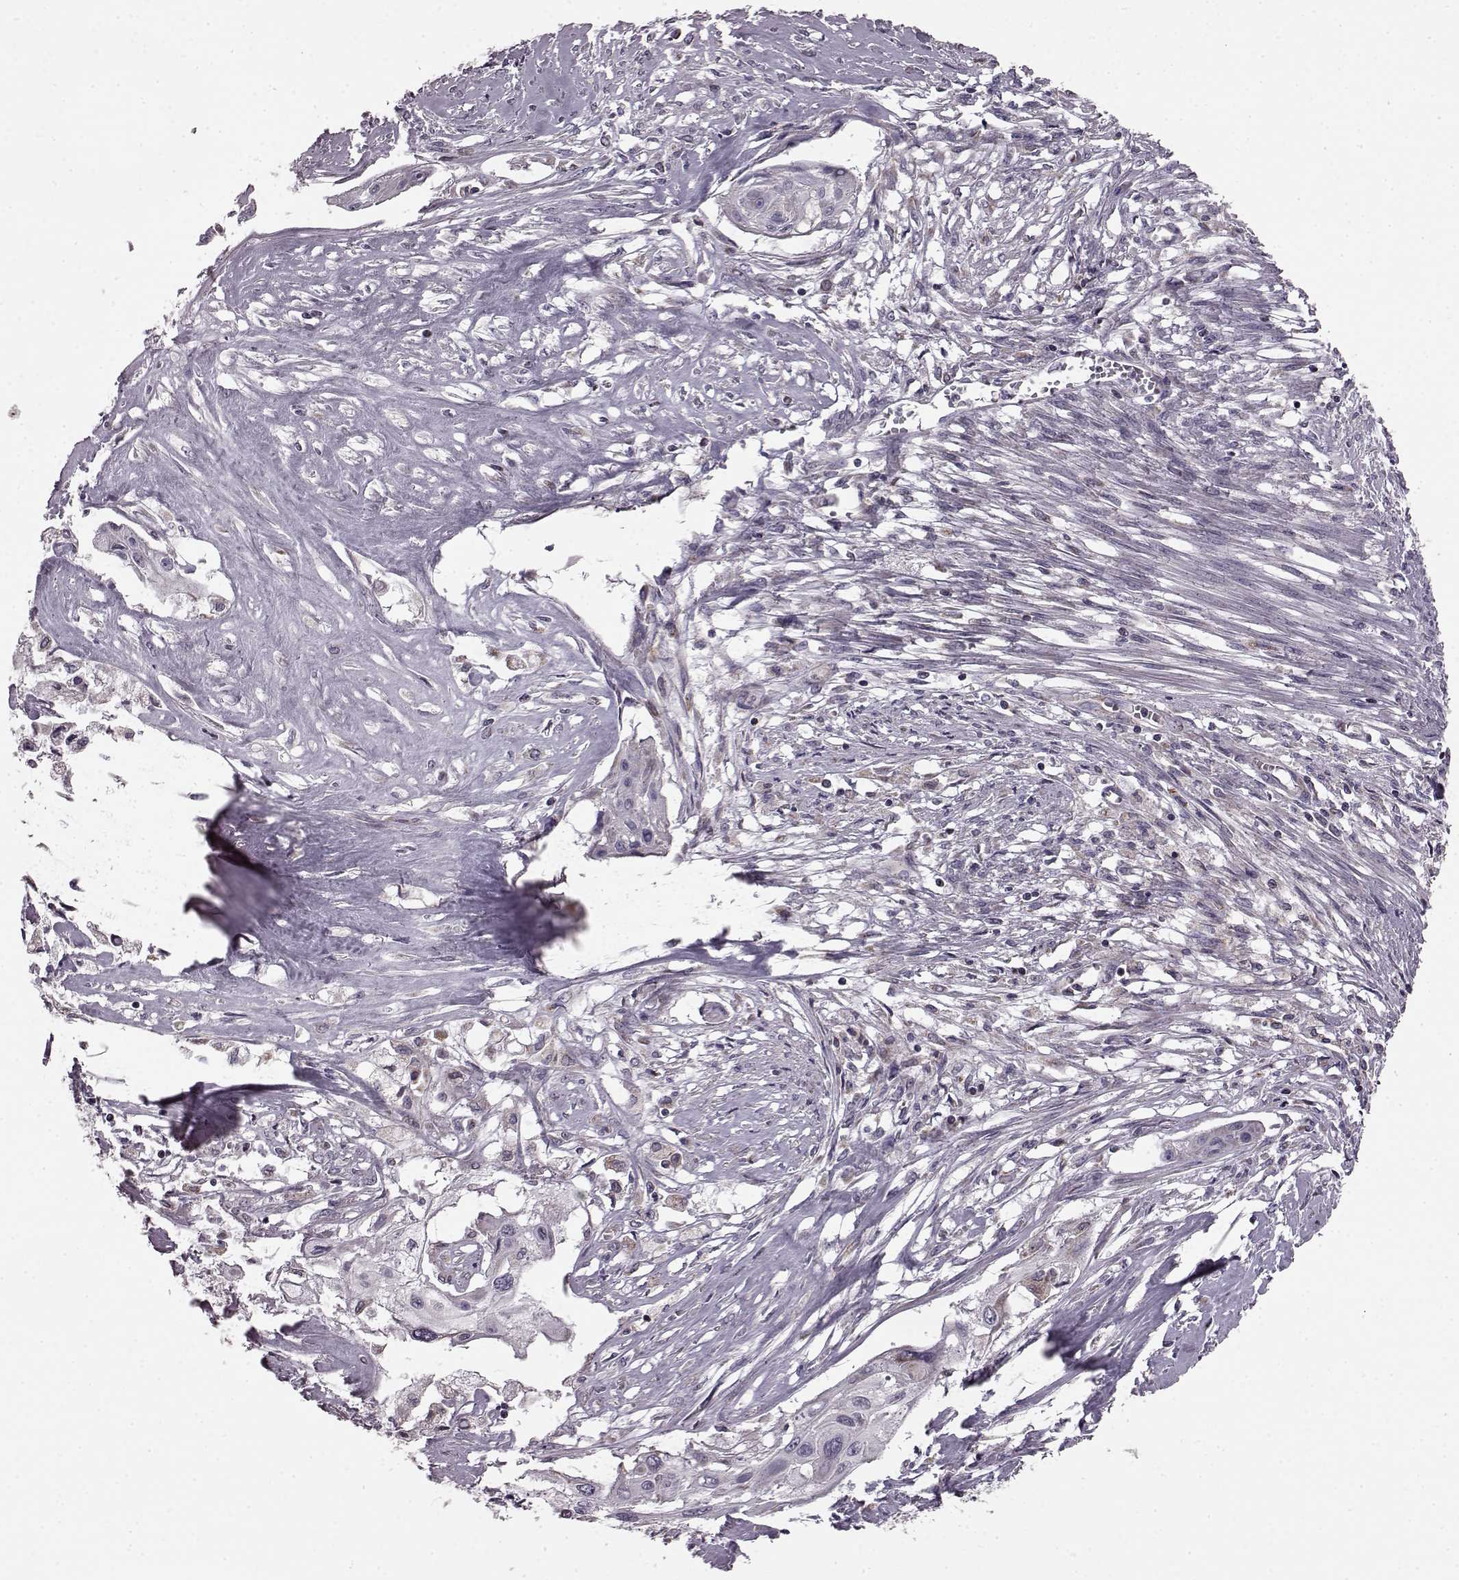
{"staining": {"intensity": "negative", "quantity": "none", "location": "none"}, "tissue": "cervical cancer", "cell_type": "Tumor cells", "image_type": "cancer", "snomed": [{"axis": "morphology", "description": "Squamous cell carcinoma, NOS"}, {"axis": "topography", "description": "Cervix"}], "caption": "An immunohistochemistry (IHC) image of cervical cancer is shown. There is no staining in tumor cells of cervical cancer. The staining was performed using DAB (3,3'-diaminobenzidine) to visualize the protein expression in brown, while the nuclei were stained in blue with hematoxylin (Magnification: 20x).", "gene": "FAM8A1", "patient": {"sex": "female", "age": 49}}